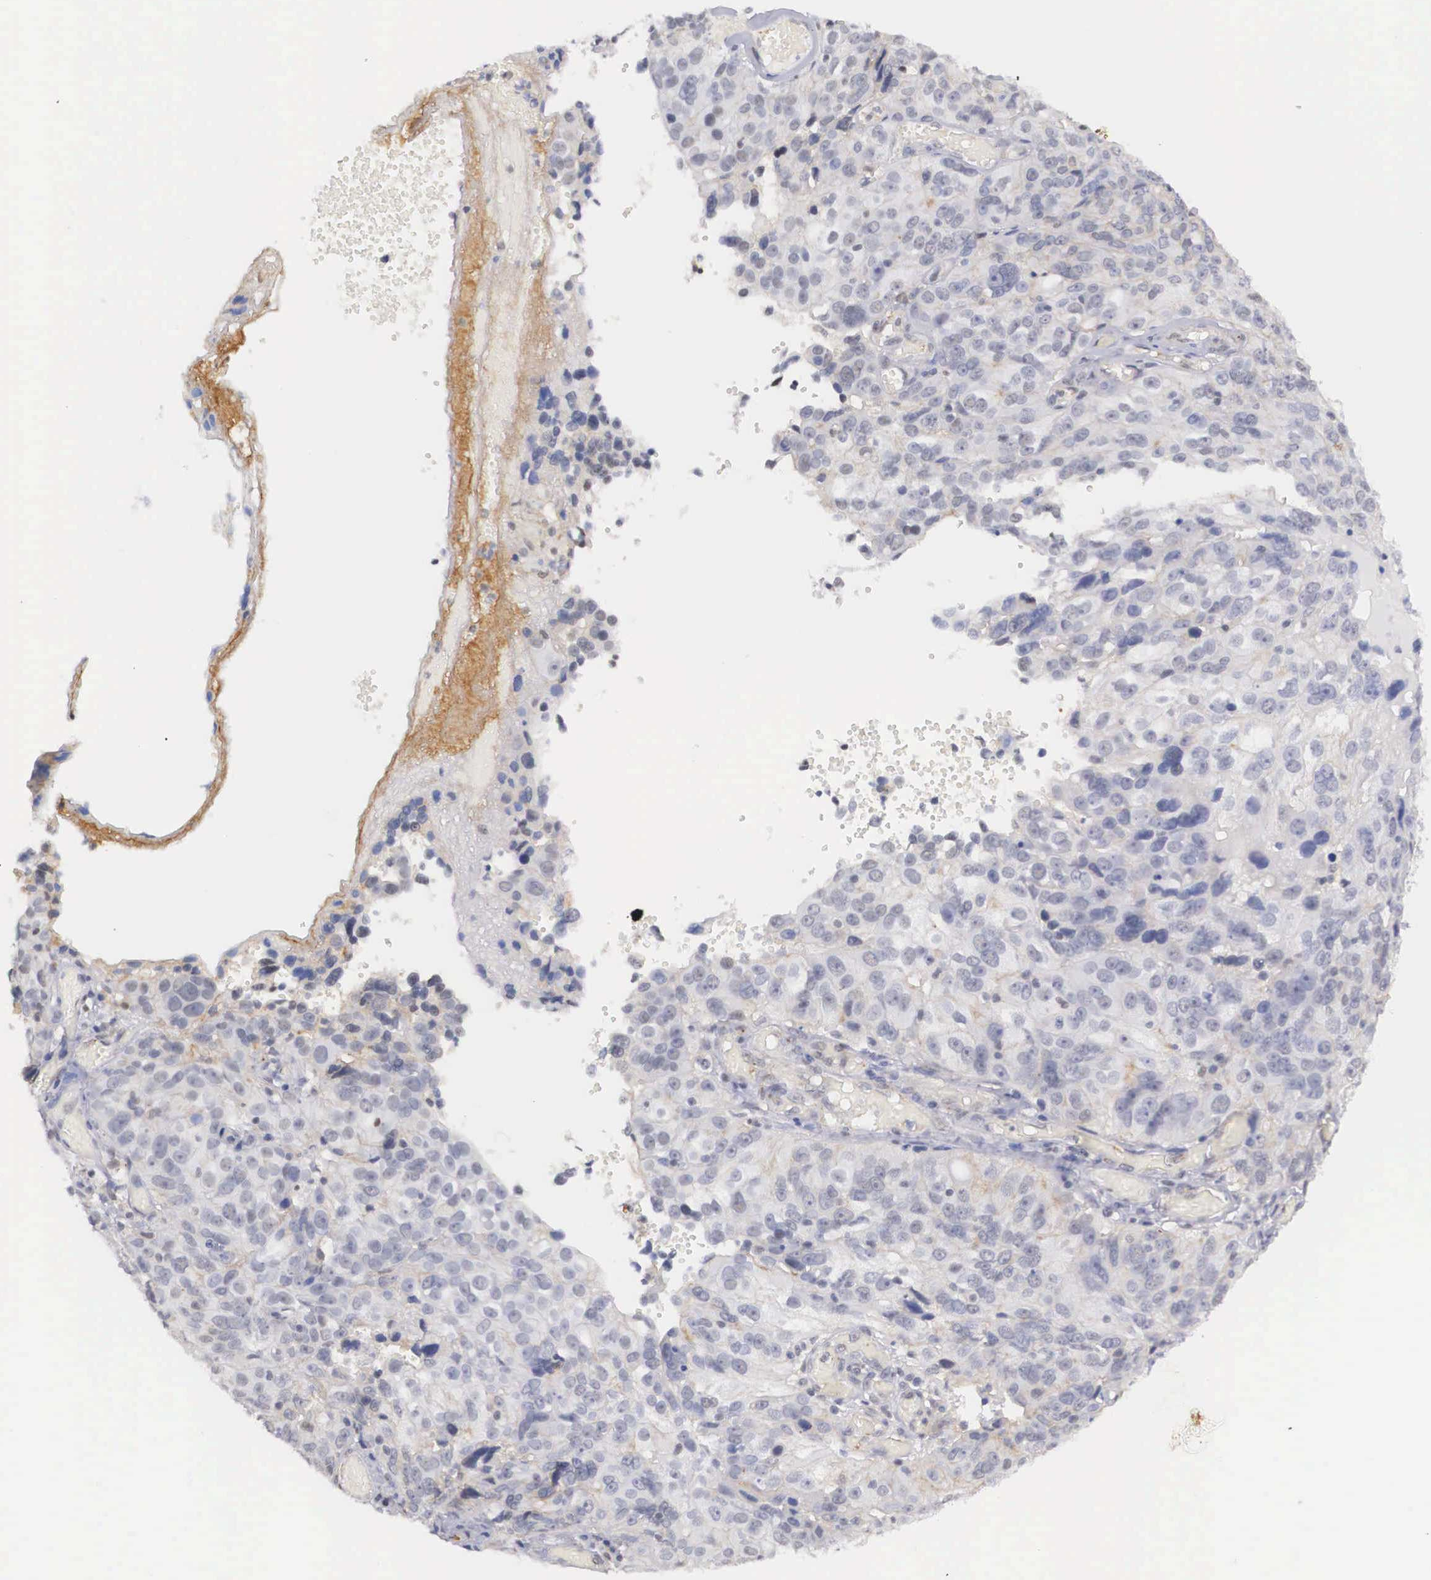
{"staining": {"intensity": "negative", "quantity": "none", "location": "none"}, "tissue": "ovarian cancer", "cell_type": "Tumor cells", "image_type": "cancer", "snomed": [{"axis": "morphology", "description": "Carcinoma, endometroid"}, {"axis": "topography", "description": "Ovary"}], "caption": "Photomicrograph shows no protein expression in tumor cells of endometroid carcinoma (ovarian) tissue.", "gene": "NR4A2", "patient": {"sex": "female", "age": 75}}